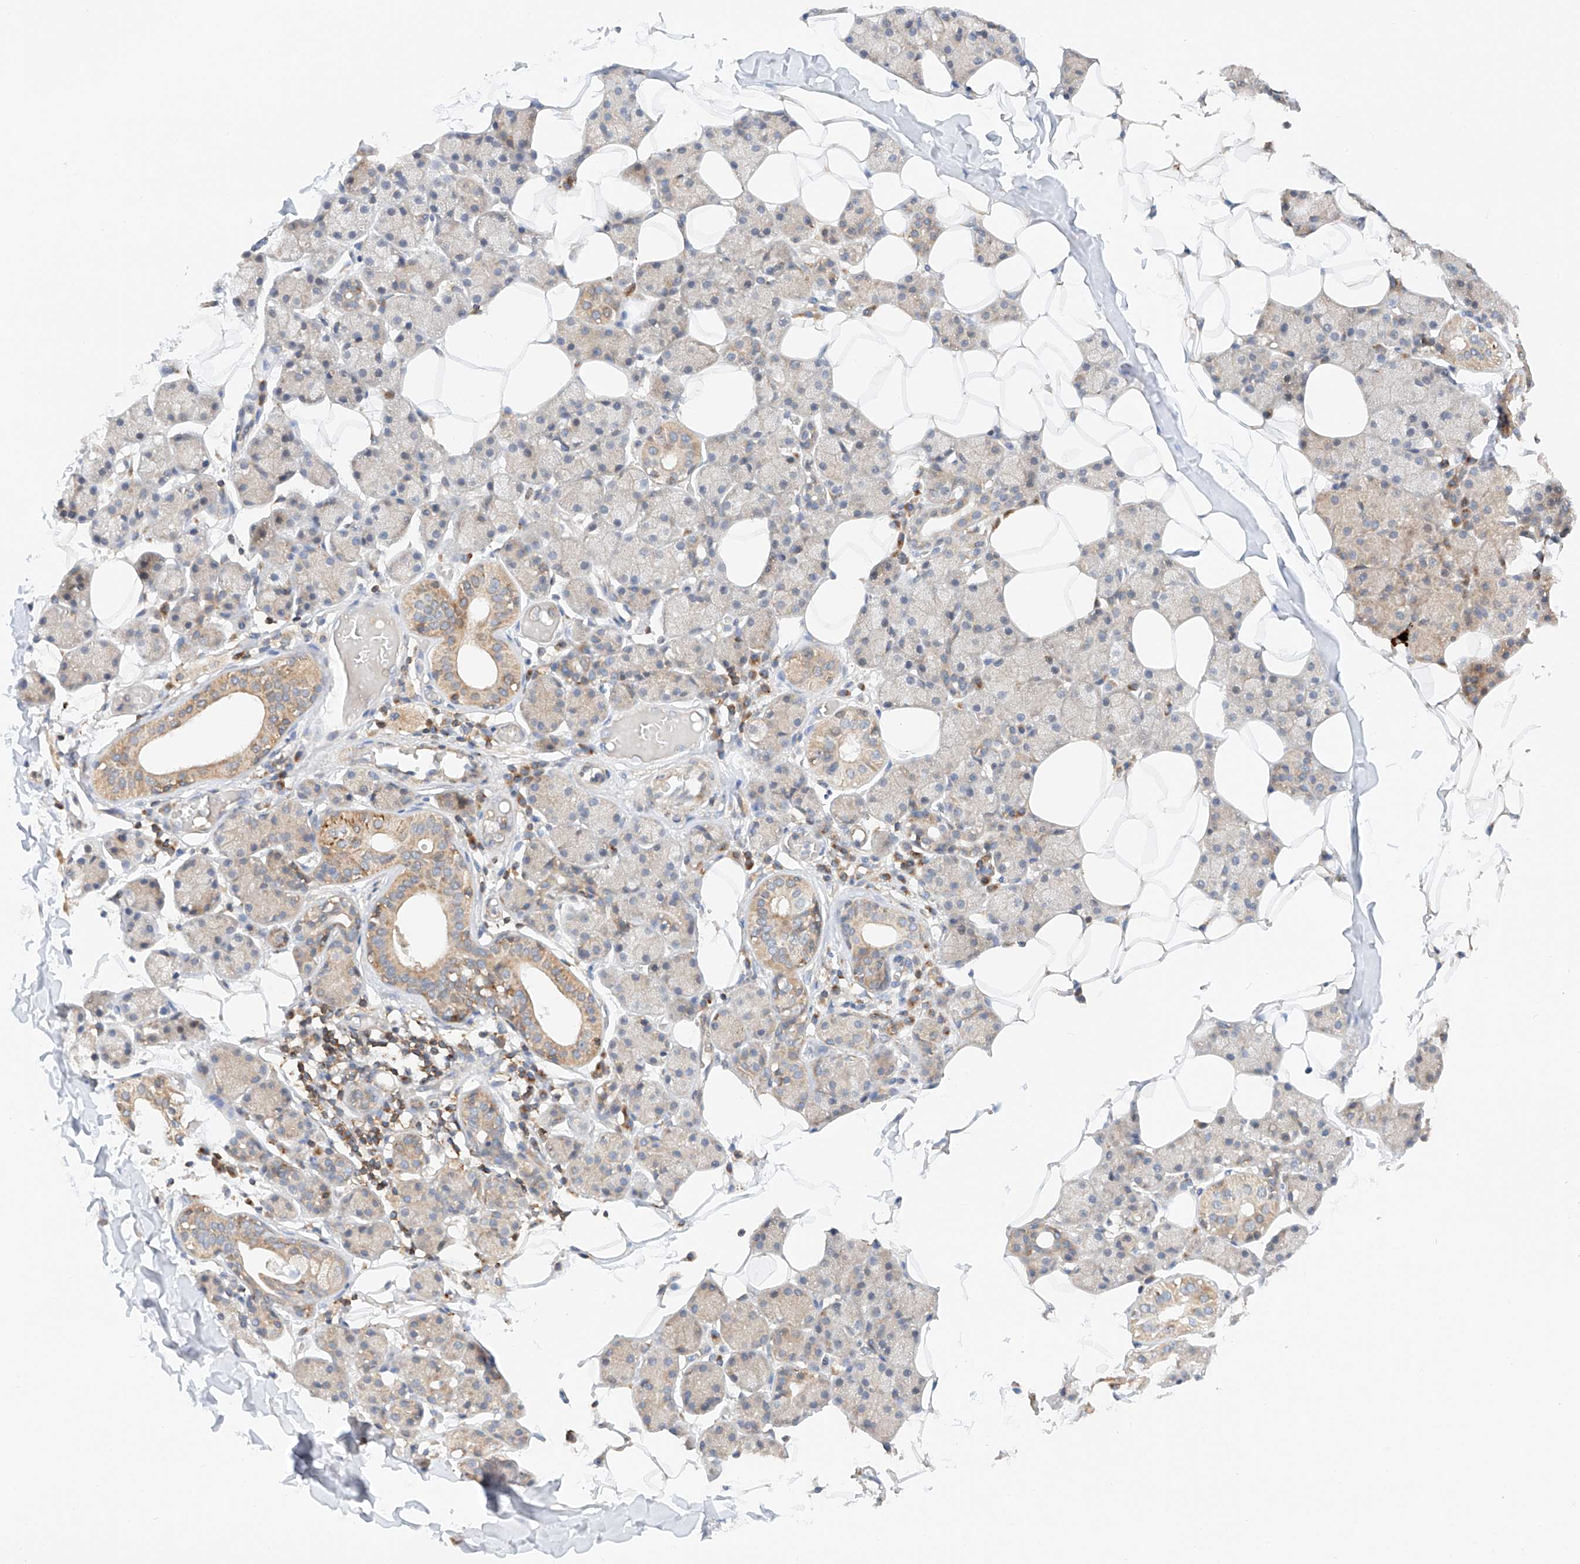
{"staining": {"intensity": "weak", "quantity": "25%-75%", "location": "cytoplasmic/membranous"}, "tissue": "salivary gland", "cell_type": "Glandular cells", "image_type": "normal", "snomed": [{"axis": "morphology", "description": "Normal tissue, NOS"}, {"axis": "topography", "description": "Salivary gland"}], "caption": "Benign salivary gland displays weak cytoplasmic/membranous staining in approximately 25%-75% of glandular cells.", "gene": "MFN2", "patient": {"sex": "female", "age": 33}}